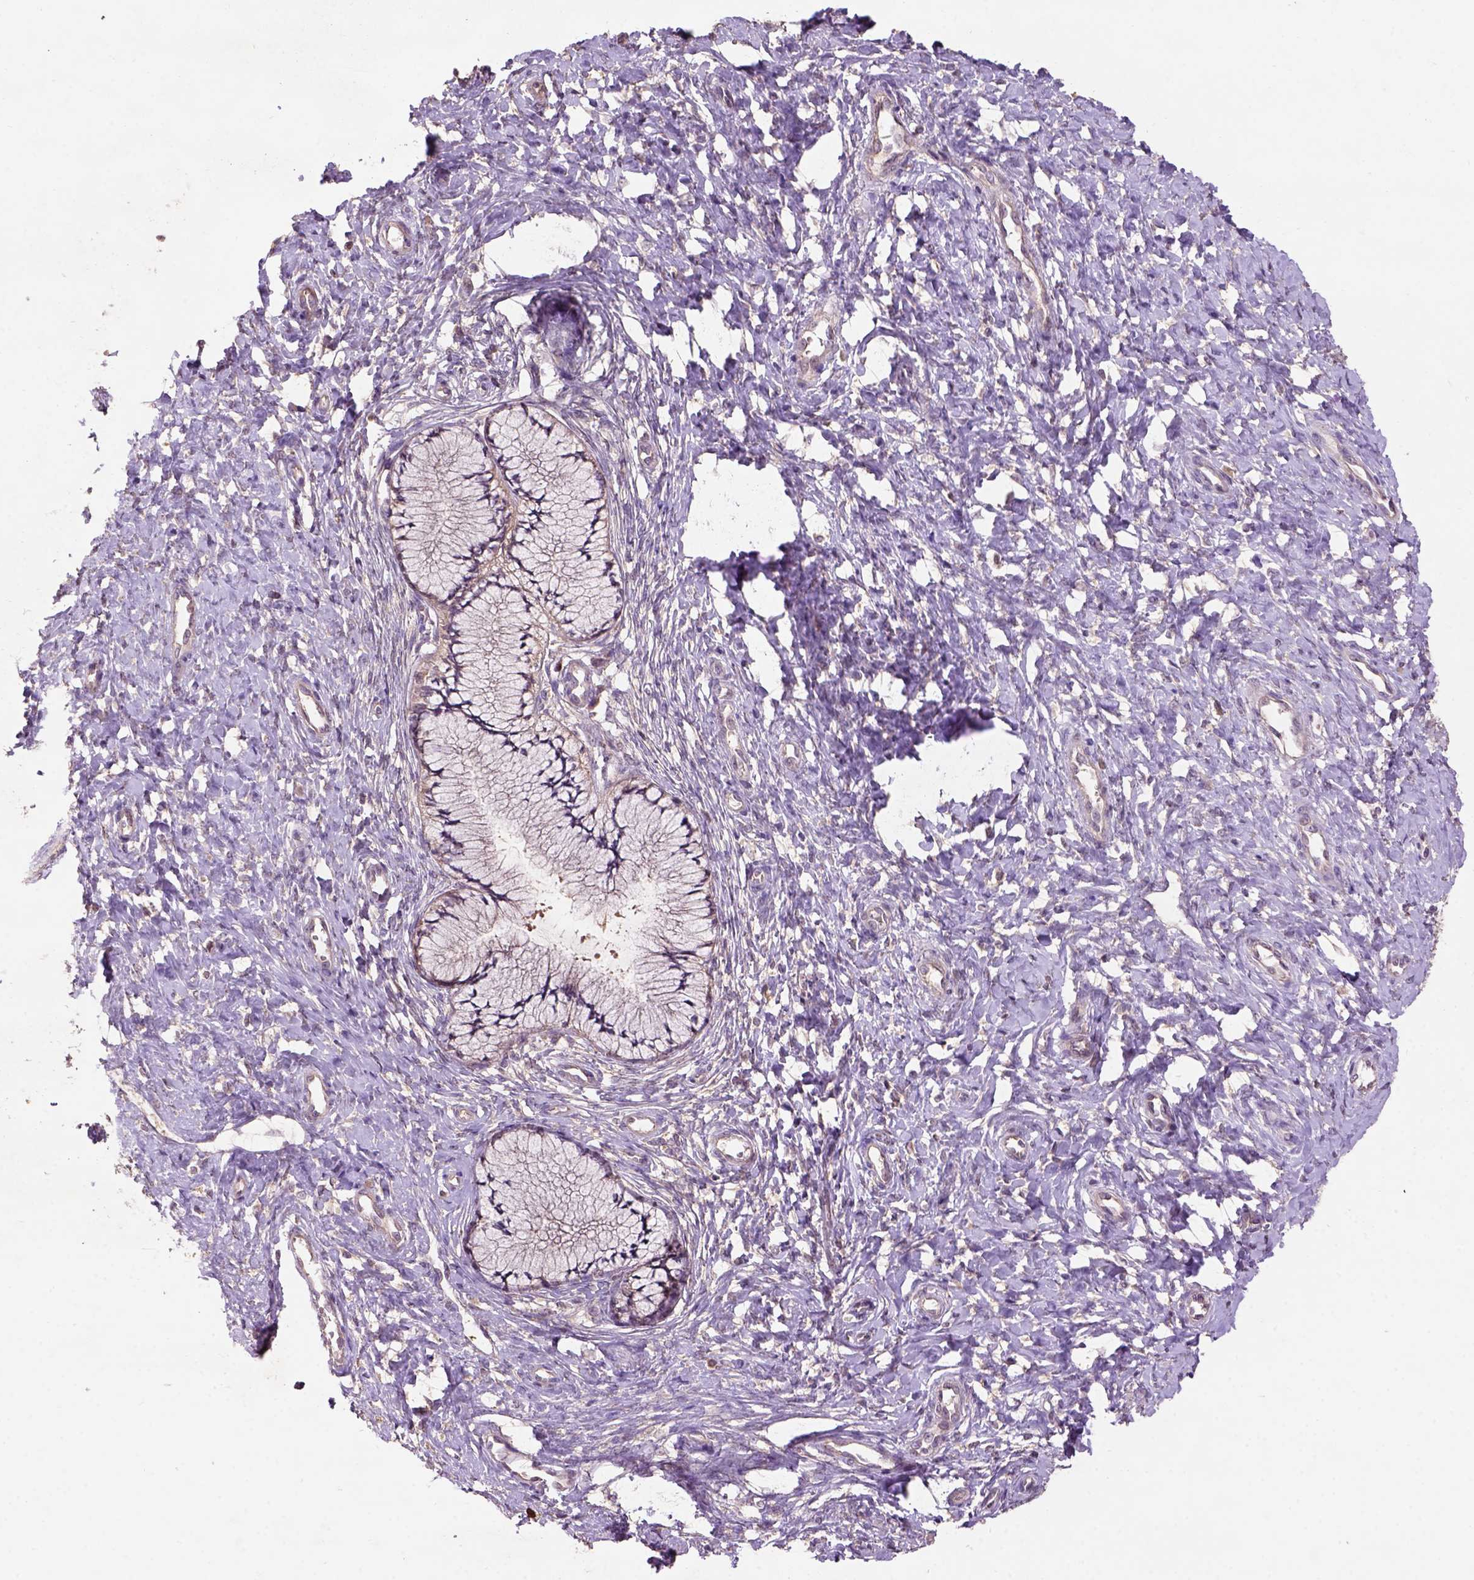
{"staining": {"intensity": "negative", "quantity": "none", "location": "none"}, "tissue": "cervix", "cell_type": "Glandular cells", "image_type": "normal", "snomed": [{"axis": "morphology", "description": "Normal tissue, NOS"}, {"axis": "topography", "description": "Cervix"}], "caption": "An image of human cervix is negative for staining in glandular cells. The staining is performed using DAB (3,3'-diaminobenzidine) brown chromogen with nuclei counter-stained in using hematoxylin.", "gene": "KBTBD8", "patient": {"sex": "female", "age": 37}}